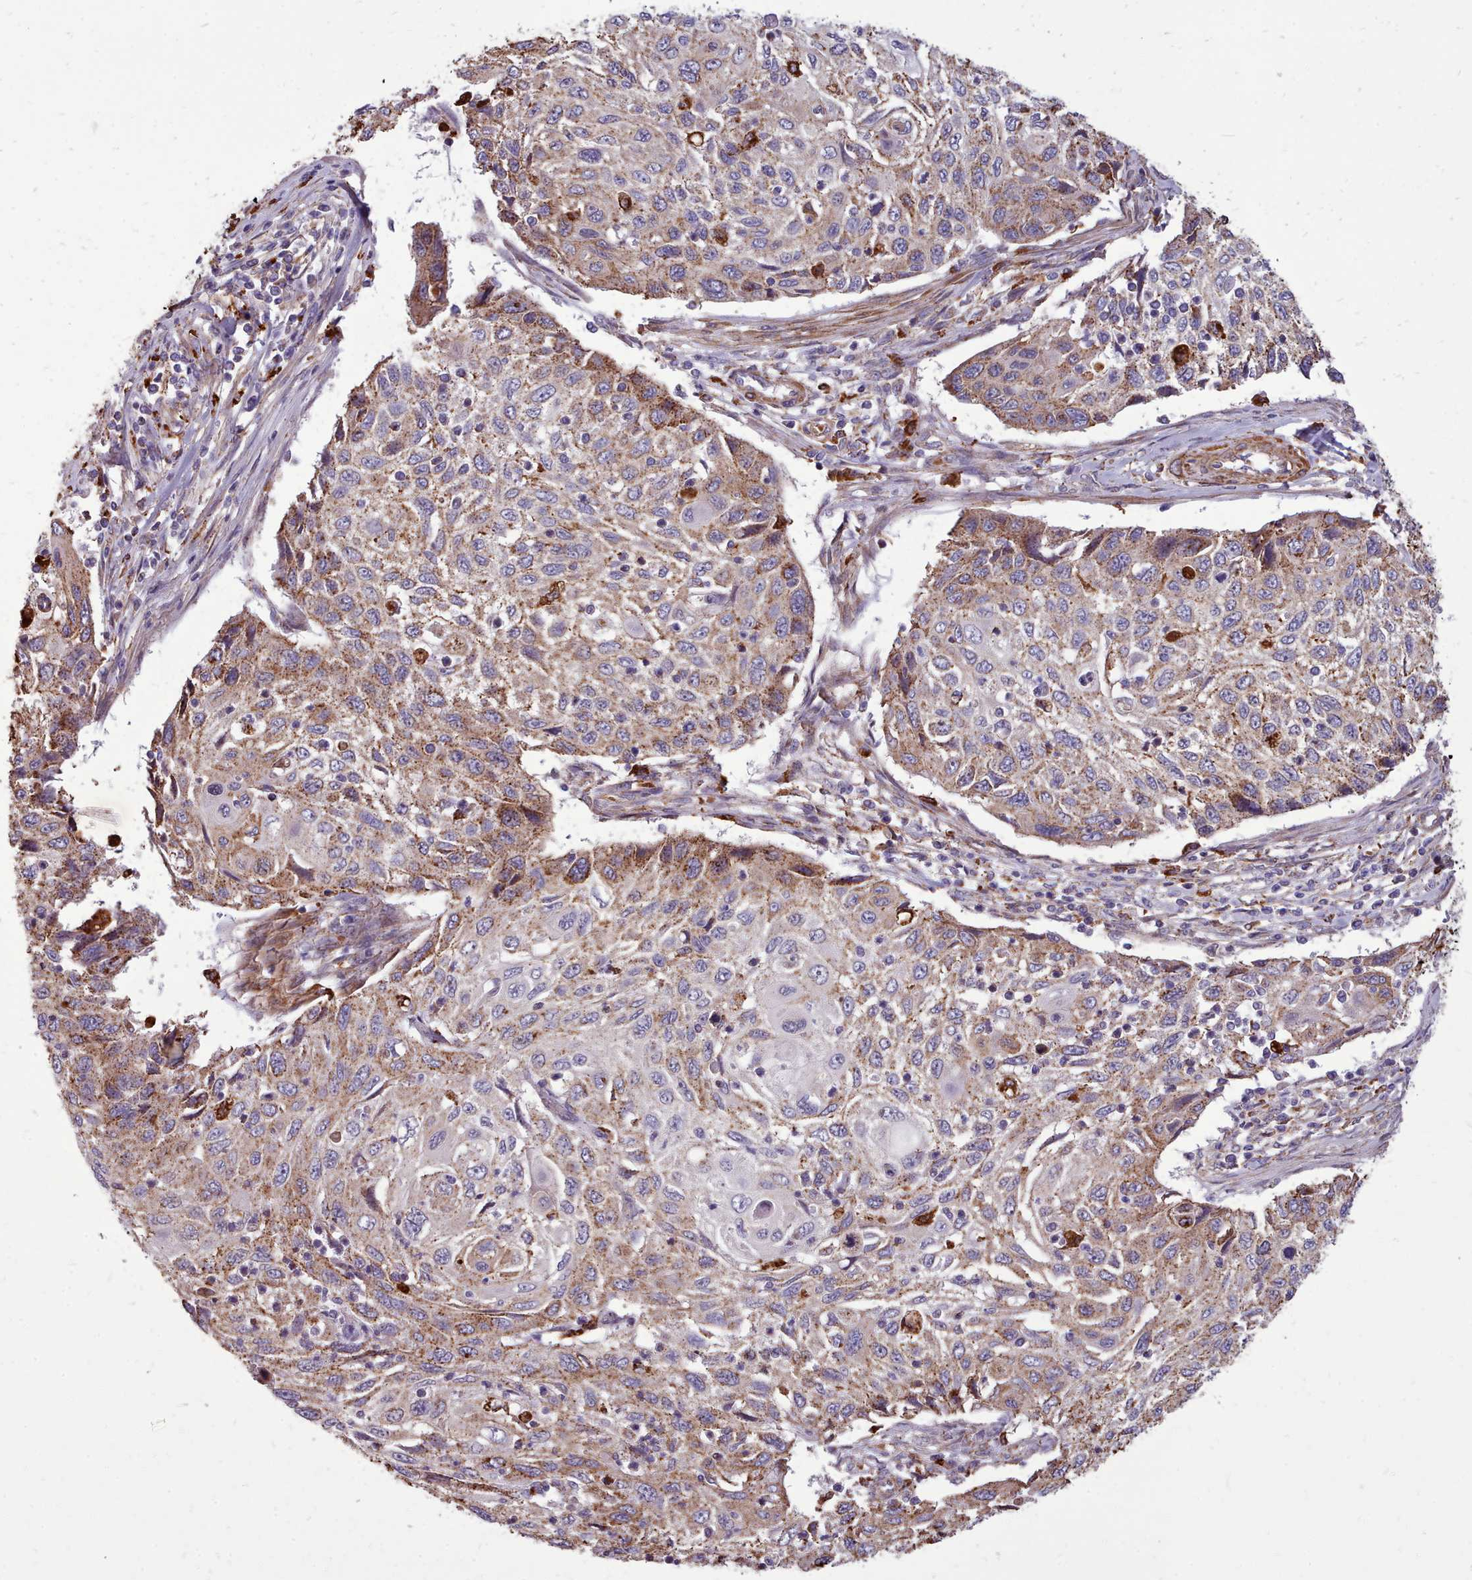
{"staining": {"intensity": "moderate", "quantity": ">75%", "location": "cytoplasmic/membranous"}, "tissue": "cervical cancer", "cell_type": "Tumor cells", "image_type": "cancer", "snomed": [{"axis": "morphology", "description": "Squamous cell carcinoma, NOS"}, {"axis": "topography", "description": "Cervix"}], "caption": "Cervical cancer stained for a protein (brown) demonstrates moderate cytoplasmic/membranous positive positivity in approximately >75% of tumor cells.", "gene": "PACSIN3", "patient": {"sex": "female", "age": 70}}